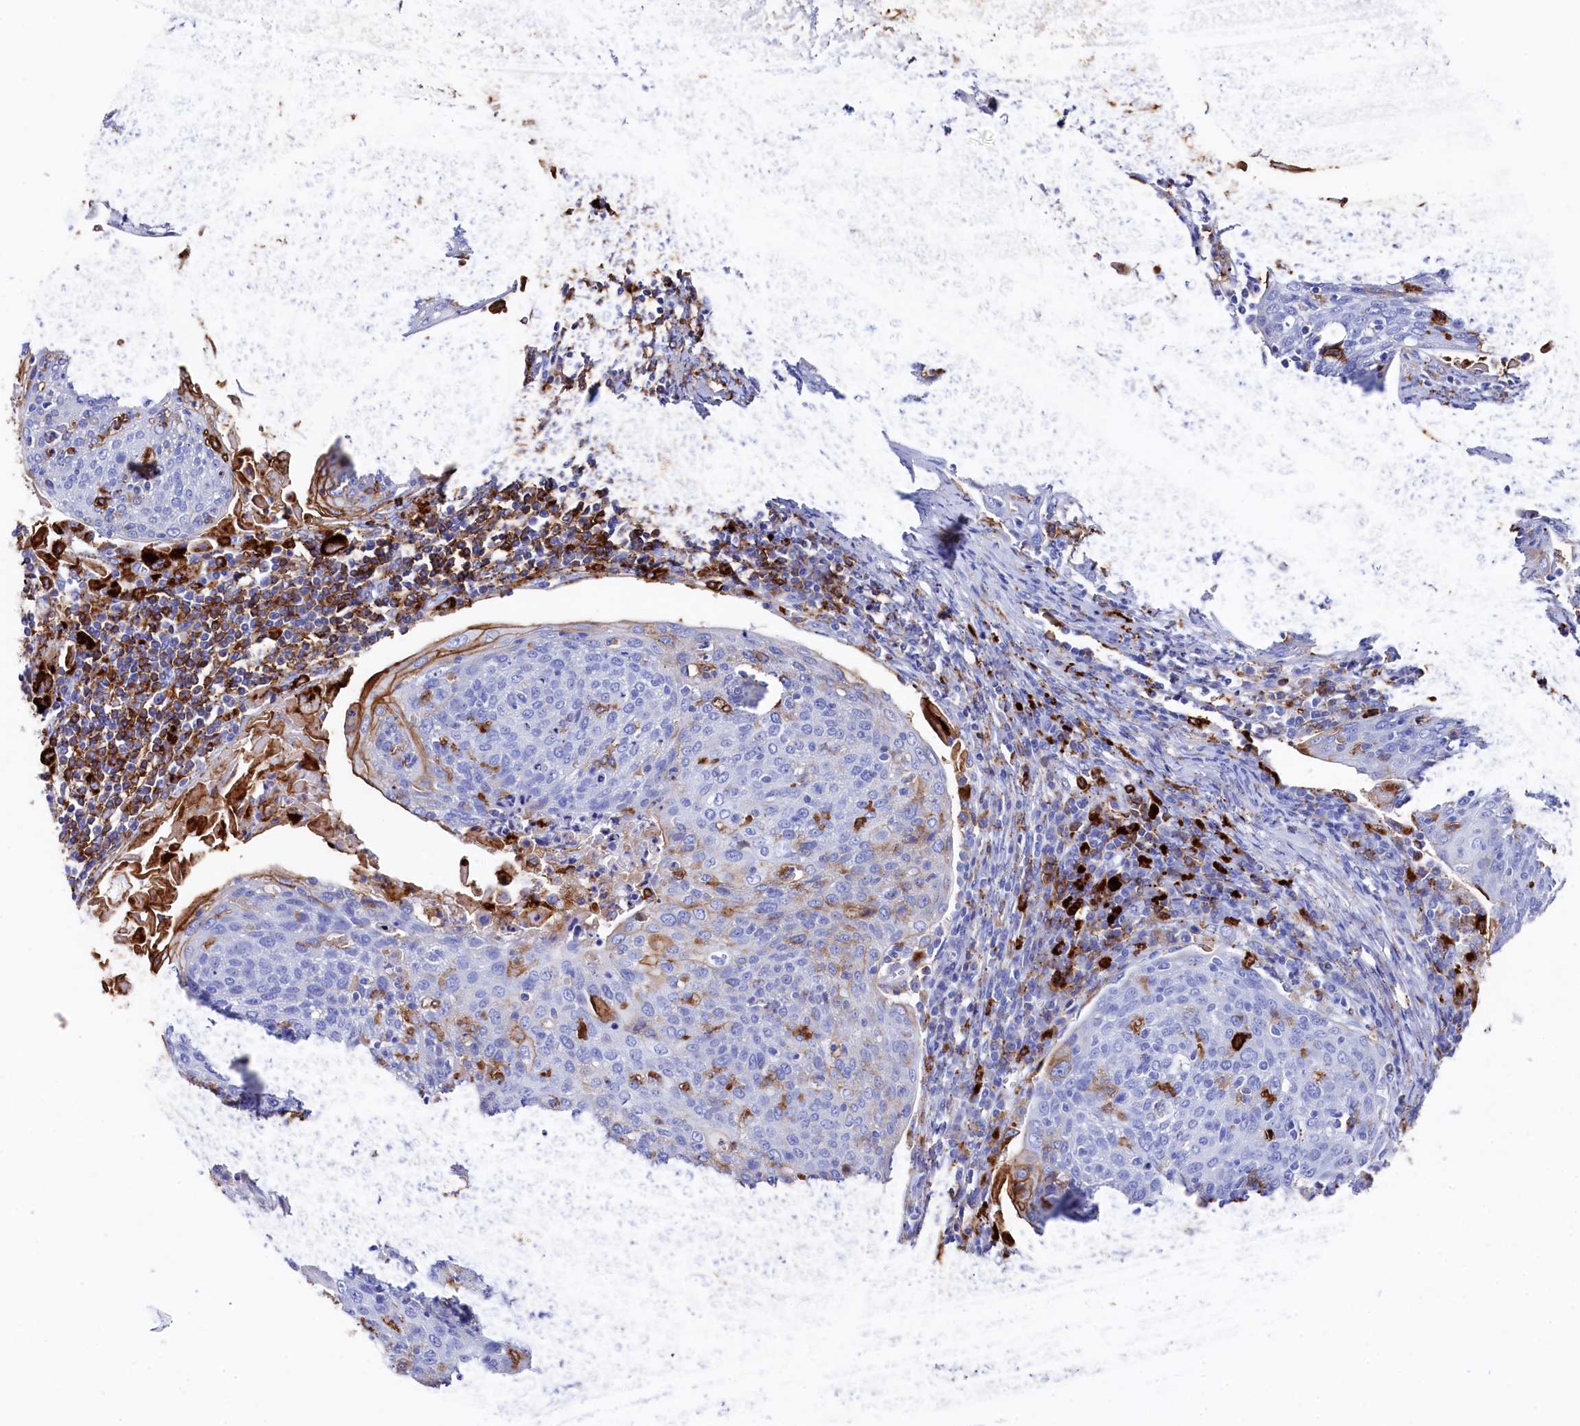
{"staining": {"intensity": "negative", "quantity": "none", "location": "none"}, "tissue": "cervical cancer", "cell_type": "Tumor cells", "image_type": "cancer", "snomed": [{"axis": "morphology", "description": "Squamous cell carcinoma, NOS"}, {"axis": "topography", "description": "Cervix"}], "caption": "The immunohistochemistry (IHC) photomicrograph has no significant positivity in tumor cells of cervical squamous cell carcinoma tissue.", "gene": "PLAC8", "patient": {"sex": "female", "age": 67}}